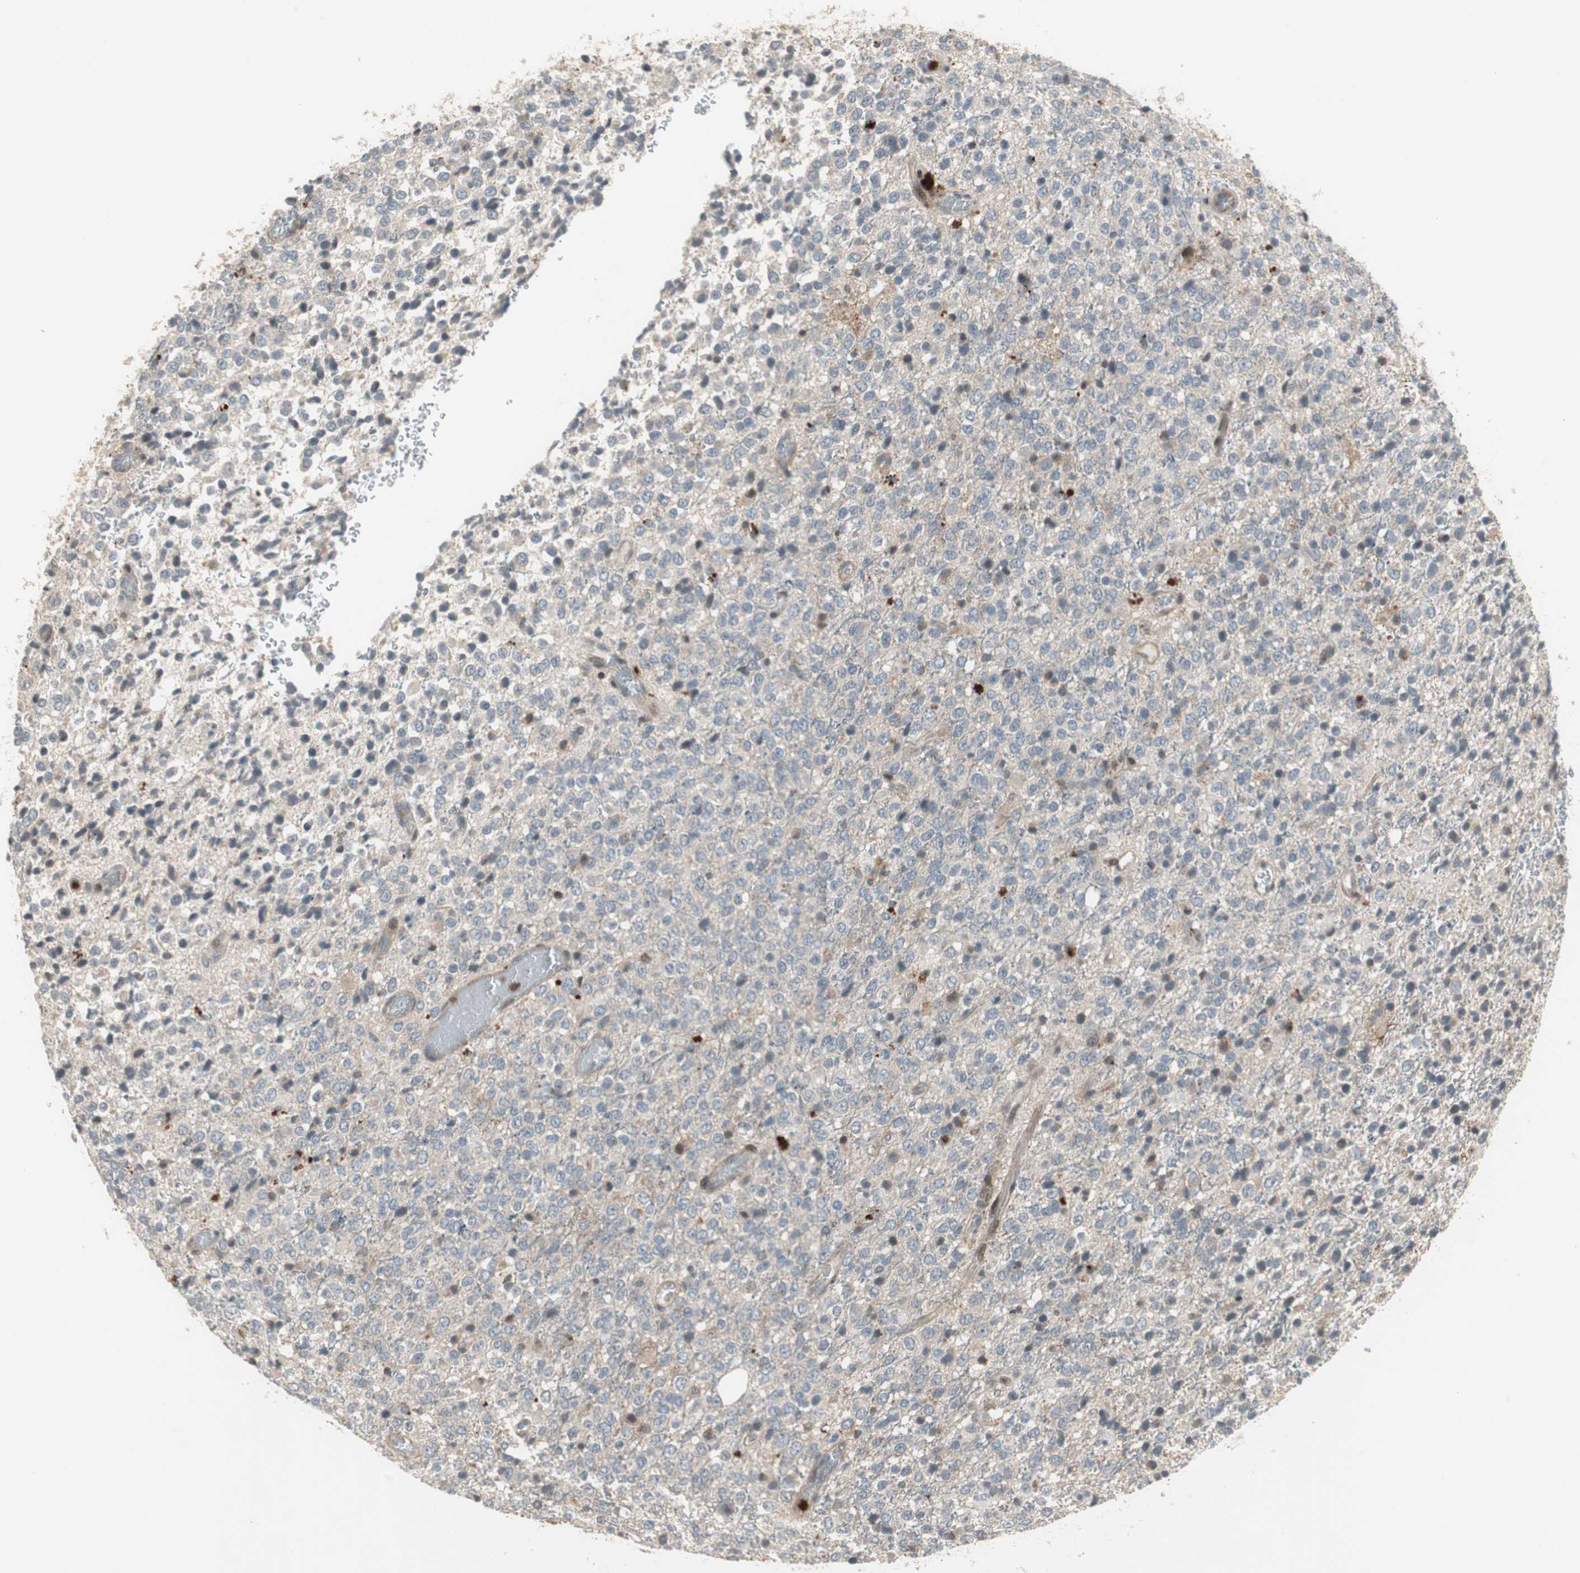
{"staining": {"intensity": "weak", "quantity": "<25%", "location": "cytoplasmic/membranous"}, "tissue": "glioma", "cell_type": "Tumor cells", "image_type": "cancer", "snomed": [{"axis": "morphology", "description": "Glioma, malignant, High grade"}, {"axis": "topography", "description": "pancreas cauda"}], "caption": "There is no significant staining in tumor cells of glioma. (Stains: DAB (3,3'-diaminobenzidine) IHC with hematoxylin counter stain, Microscopy: brightfield microscopy at high magnification).", "gene": "SNX4", "patient": {"sex": "male", "age": 60}}